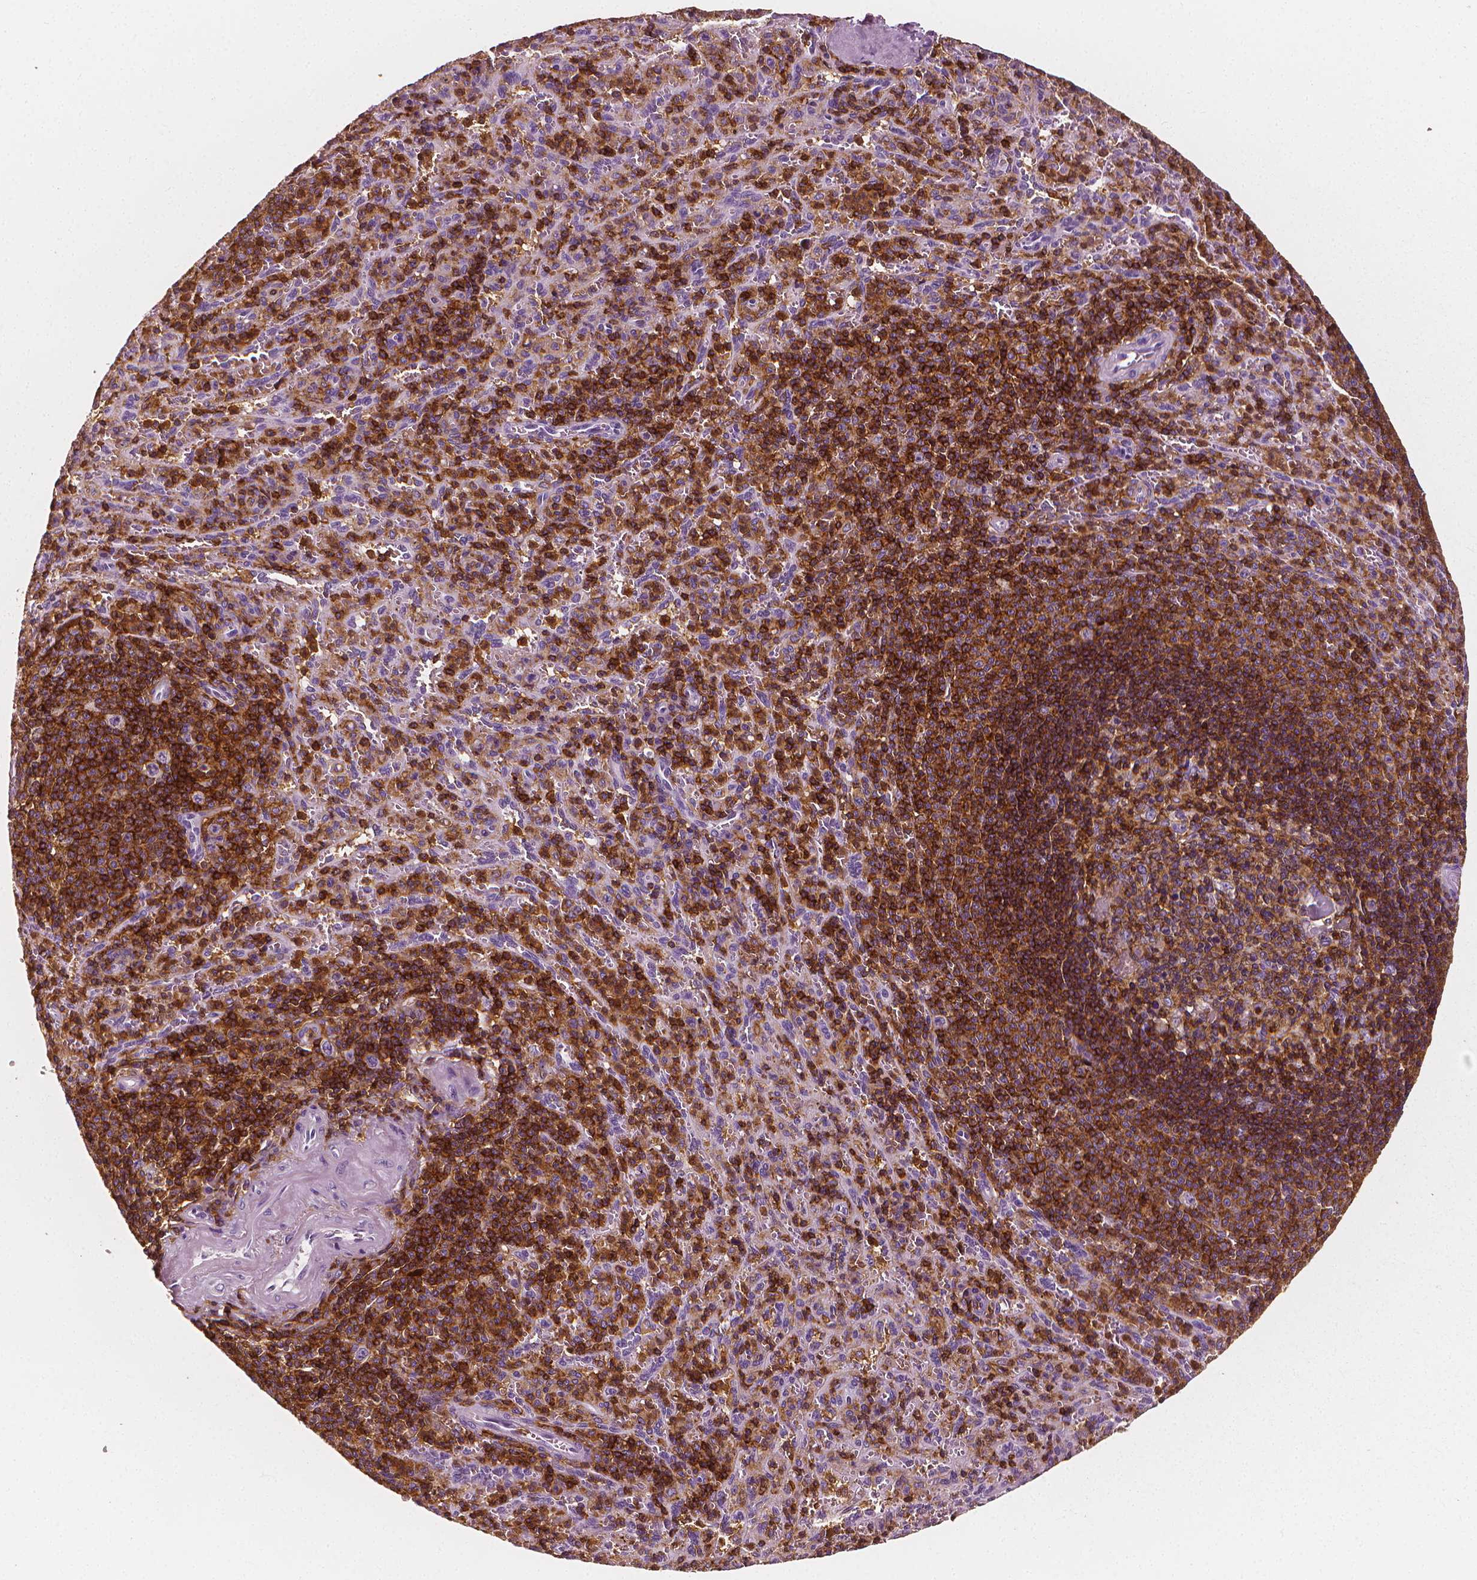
{"staining": {"intensity": "strong", "quantity": ">75%", "location": "cytoplasmic/membranous"}, "tissue": "spleen", "cell_type": "Cells in red pulp", "image_type": "normal", "snomed": [{"axis": "morphology", "description": "Normal tissue, NOS"}, {"axis": "topography", "description": "Spleen"}], "caption": "The image reveals staining of unremarkable spleen, revealing strong cytoplasmic/membranous protein staining (brown color) within cells in red pulp. (Stains: DAB (3,3'-diaminobenzidine) in brown, nuclei in blue, Microscopy: brightfield microscopy at high magnification).", "gene": "PTPRC", "patient": {"sex": "male", "age": 57}}